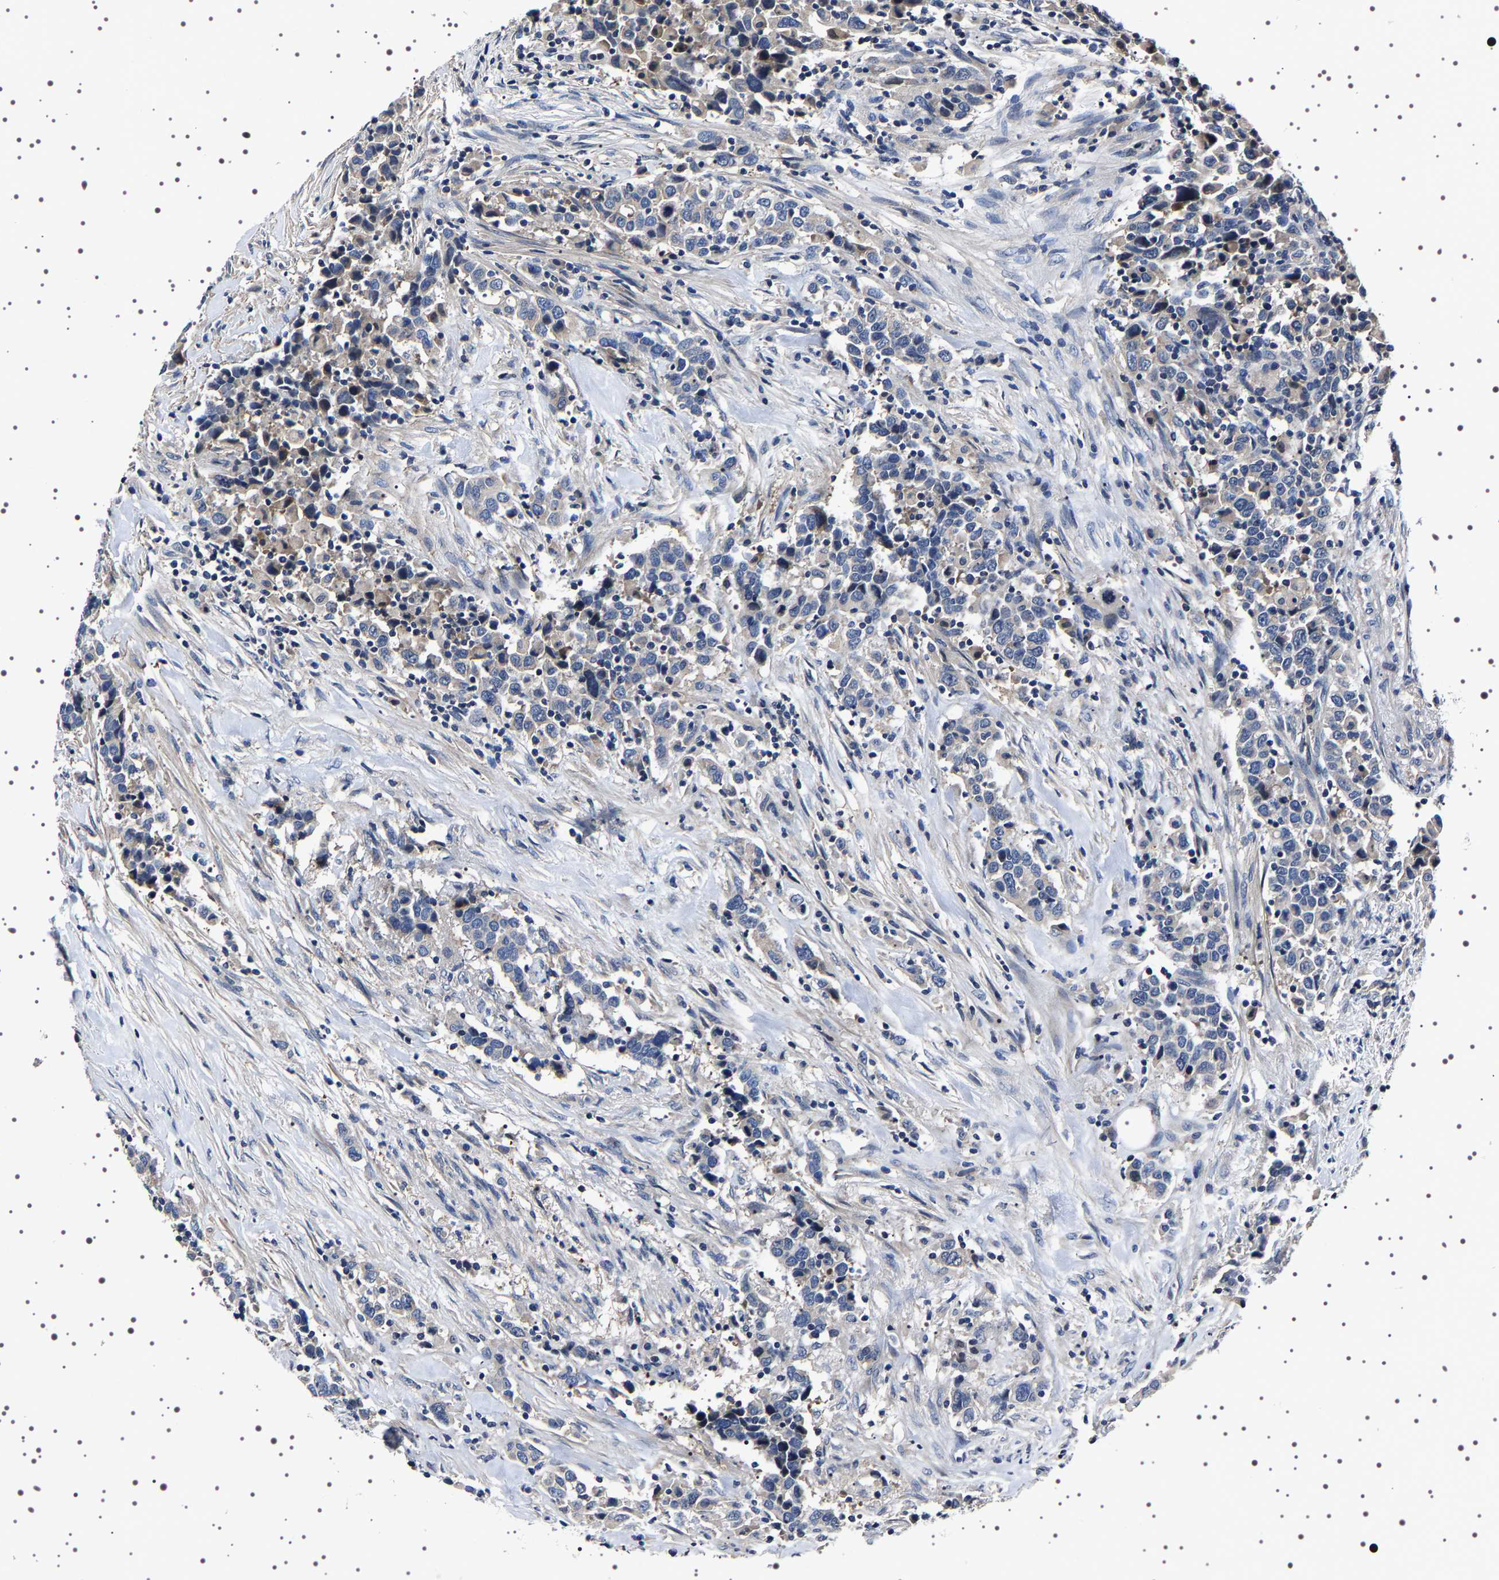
{"staining": {"intensity": "negative", "quantity": "none", "location": "none"}, "tissue": "urothelial cancer", "cell_type": "Tumor cells", "image_type": "cancer", "snomed": [{"axis": "morphology", "description": "Urothelial carcinoma, High grade"}, {"axis": "topography", "description": "Urinary bladder"}], "caption": "High-grade urothelial carcinoma stained for a protein using IHC displays no positivity tumor cells.", "gene": "TARBP1", "patient": {"sex": "male", "age": 61}}